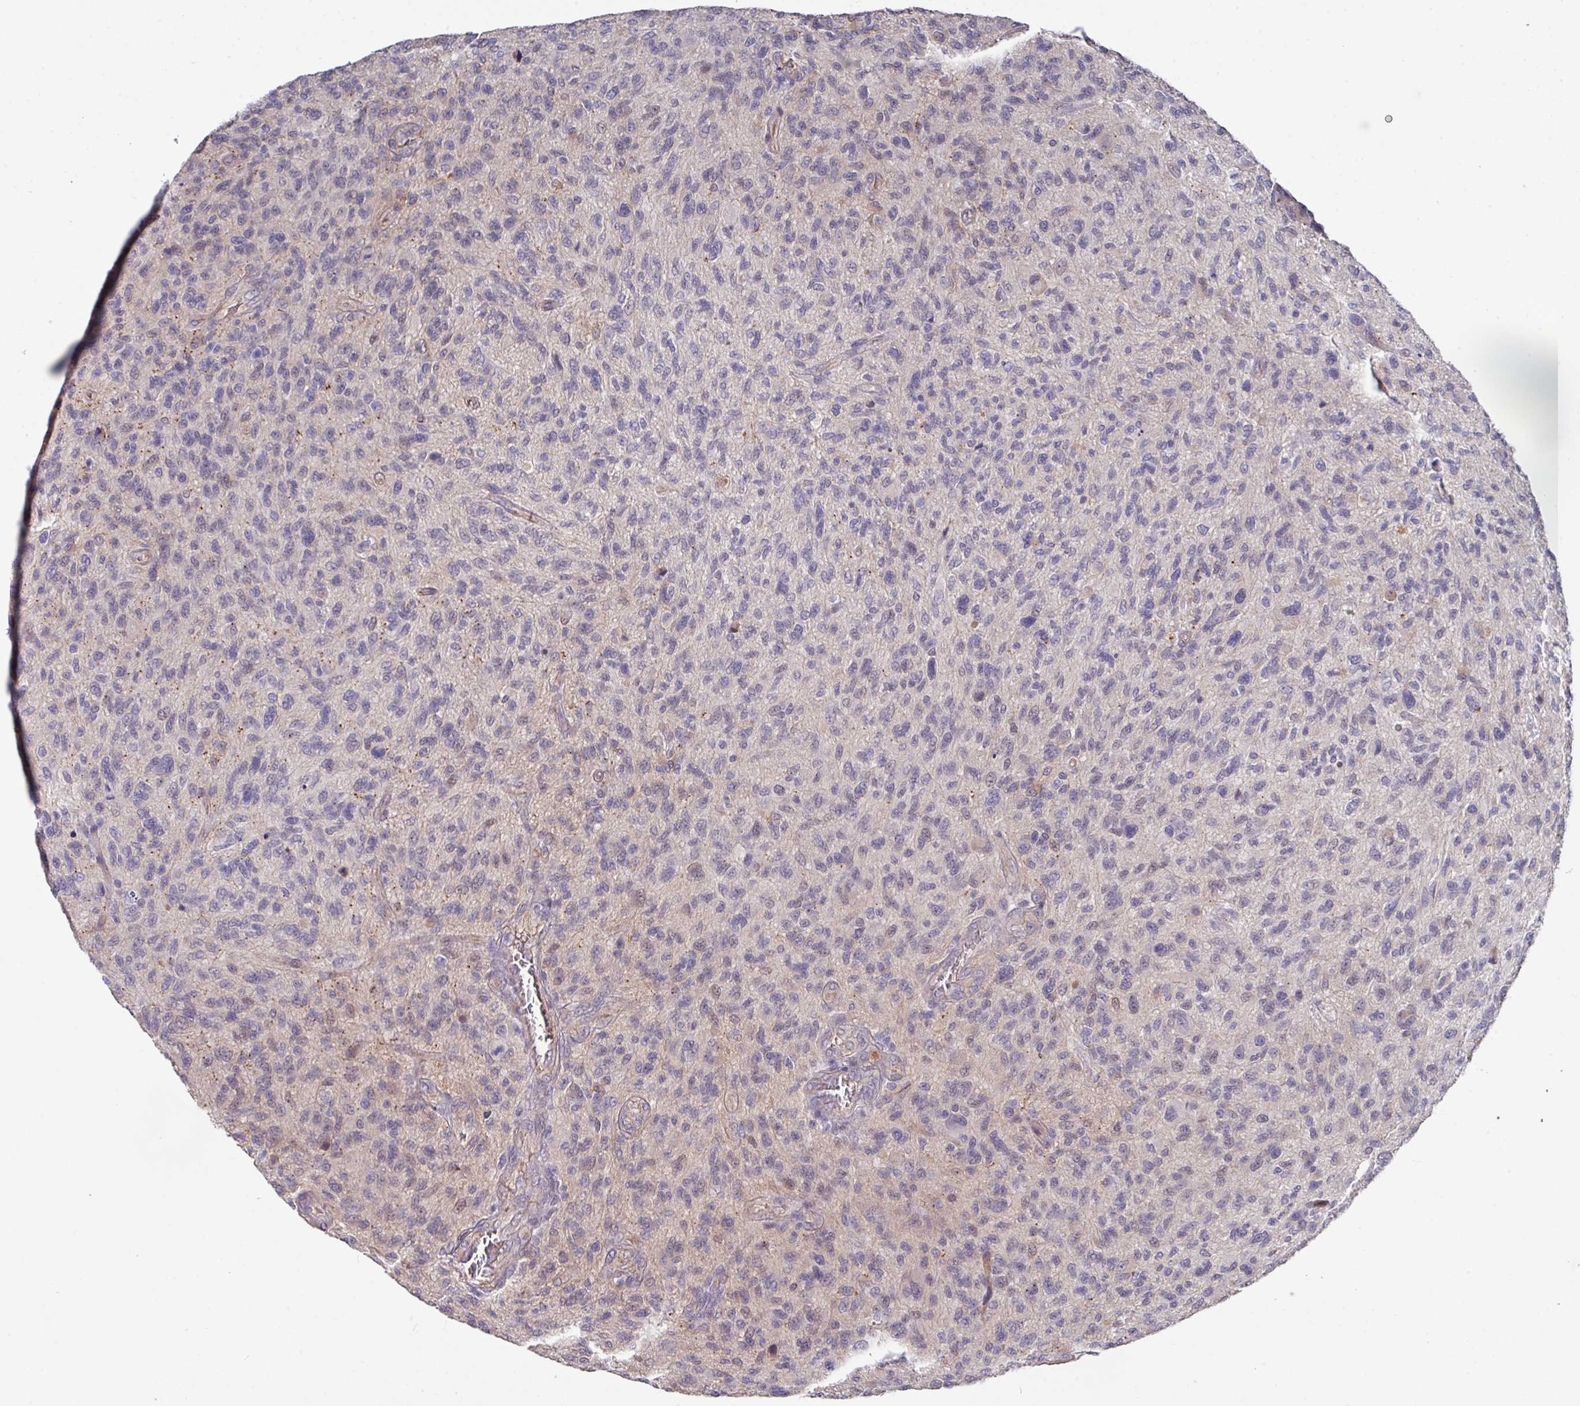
{"staining": {"intensity": "negative", "quantity": "none", "location": "none"}, "tissue": "glioma", "cell_type": "Tumor cells", "image_type": "cancer", "snomed": [{"axis": "morphology", "description": "Glioma, malignant, High grade"}, {"axis": "topography", "description": "Brain"}], "caption": "Image shows no protein staining in tumor cells of glioma tissue. (DAB (3,3'-diaminobenzidine) immunohistochemistry visualized using brightfield microscopy, high magnification).", "gene": "PRR5", "patient": {"sex": "male", "age": 47}}